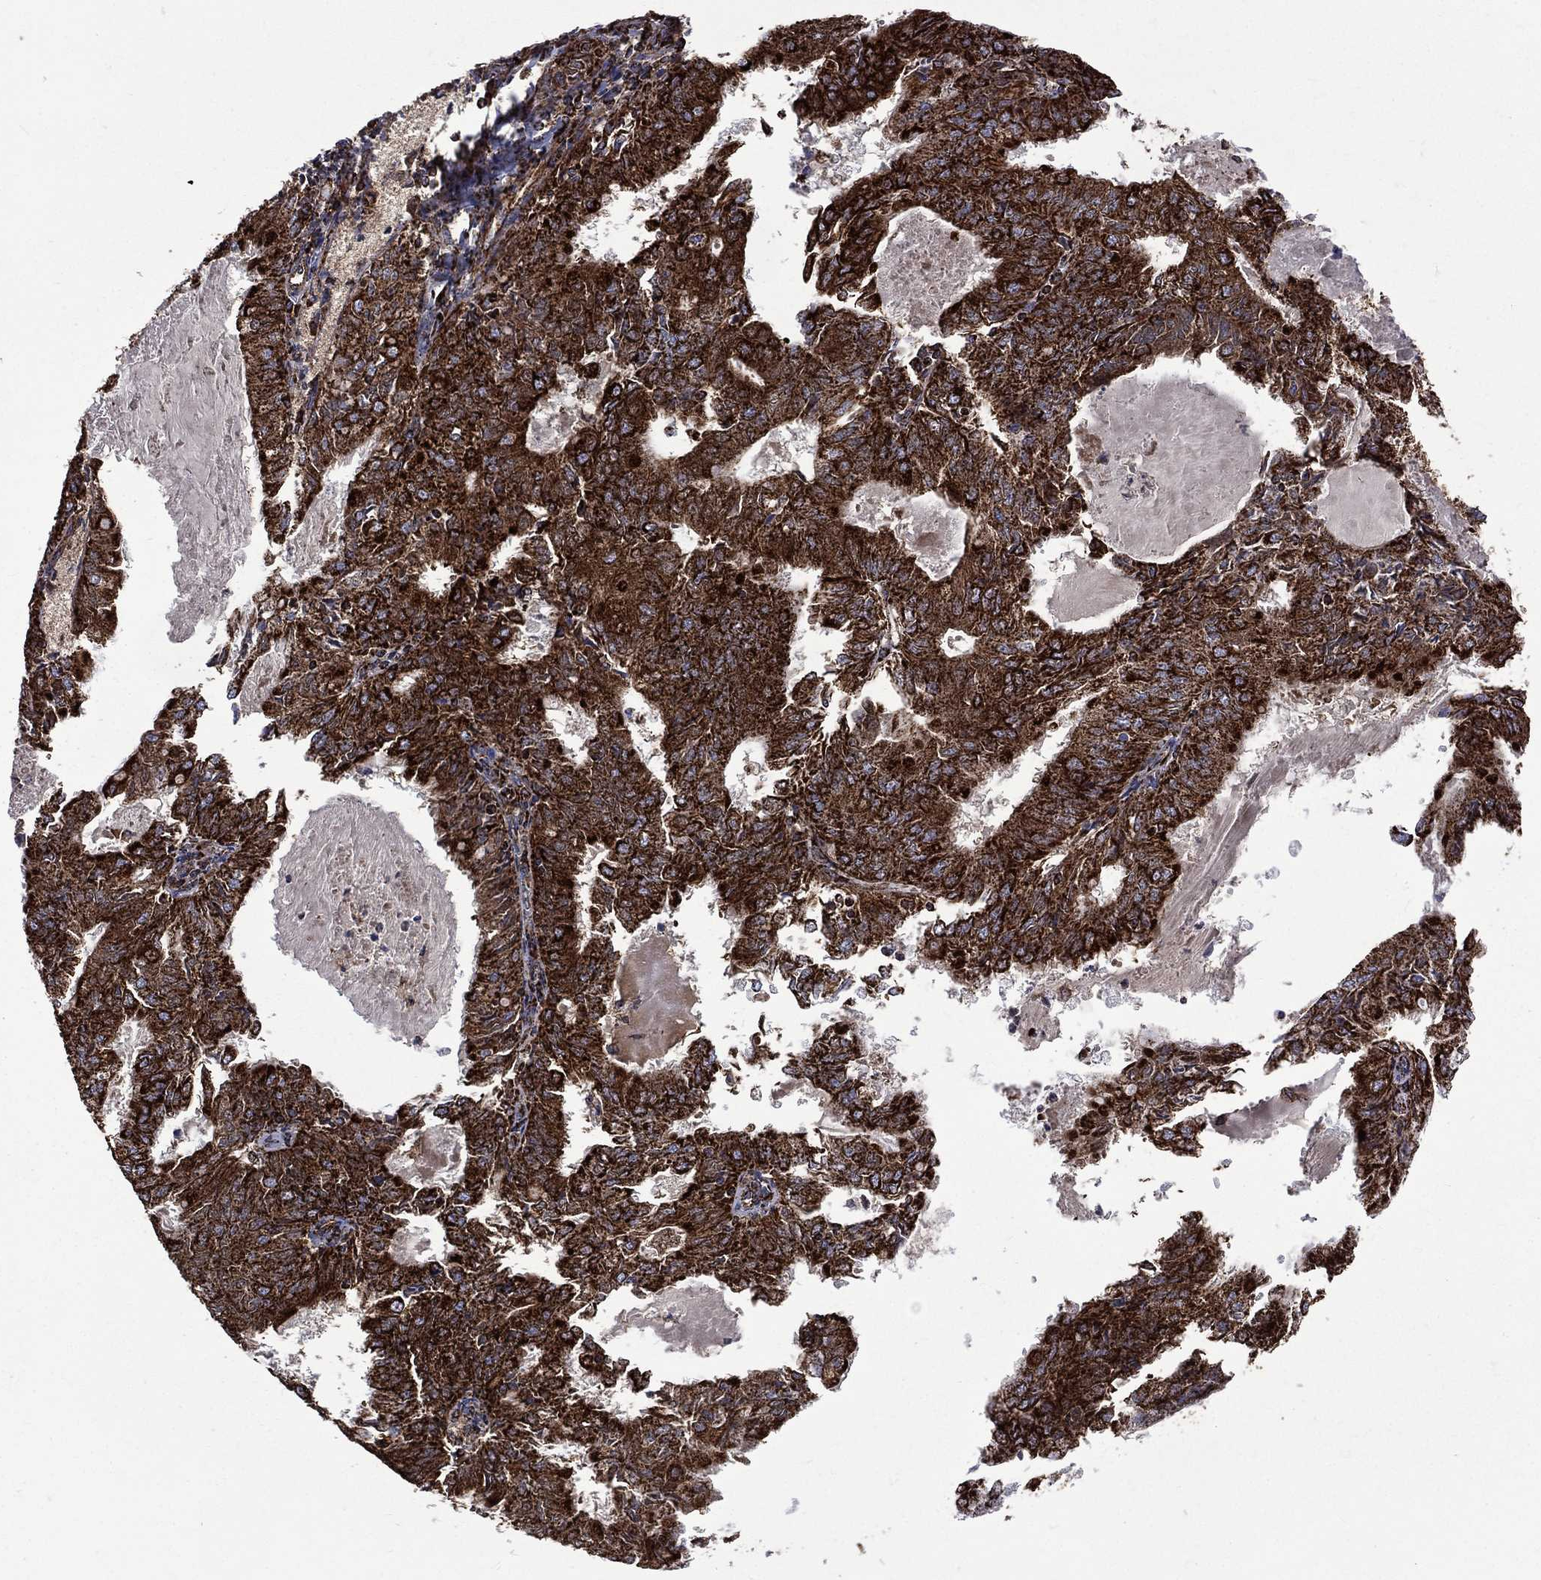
{"staining": {"intensity": "strong", "quantity": ">75%", "location": "cytoplasmic/membranous"}, "tissue": "endometrial cancer", "cell_type": "Tumor cells", "image_type": "cancer", "snomed": [{"axis": "morphology", "description": "Adenocarcinoma, NOS"}, {"axis": "topography", "description": "Endometrium"}], "caption": "There is high levels of strong cytoplasmic/membranous positivity in tumor cells of endometrial cancer, as demonstrated by immunohistochemical staining (brown color).", "gene": "GOT2", "patient": {"sex": "female", "age": 57}}